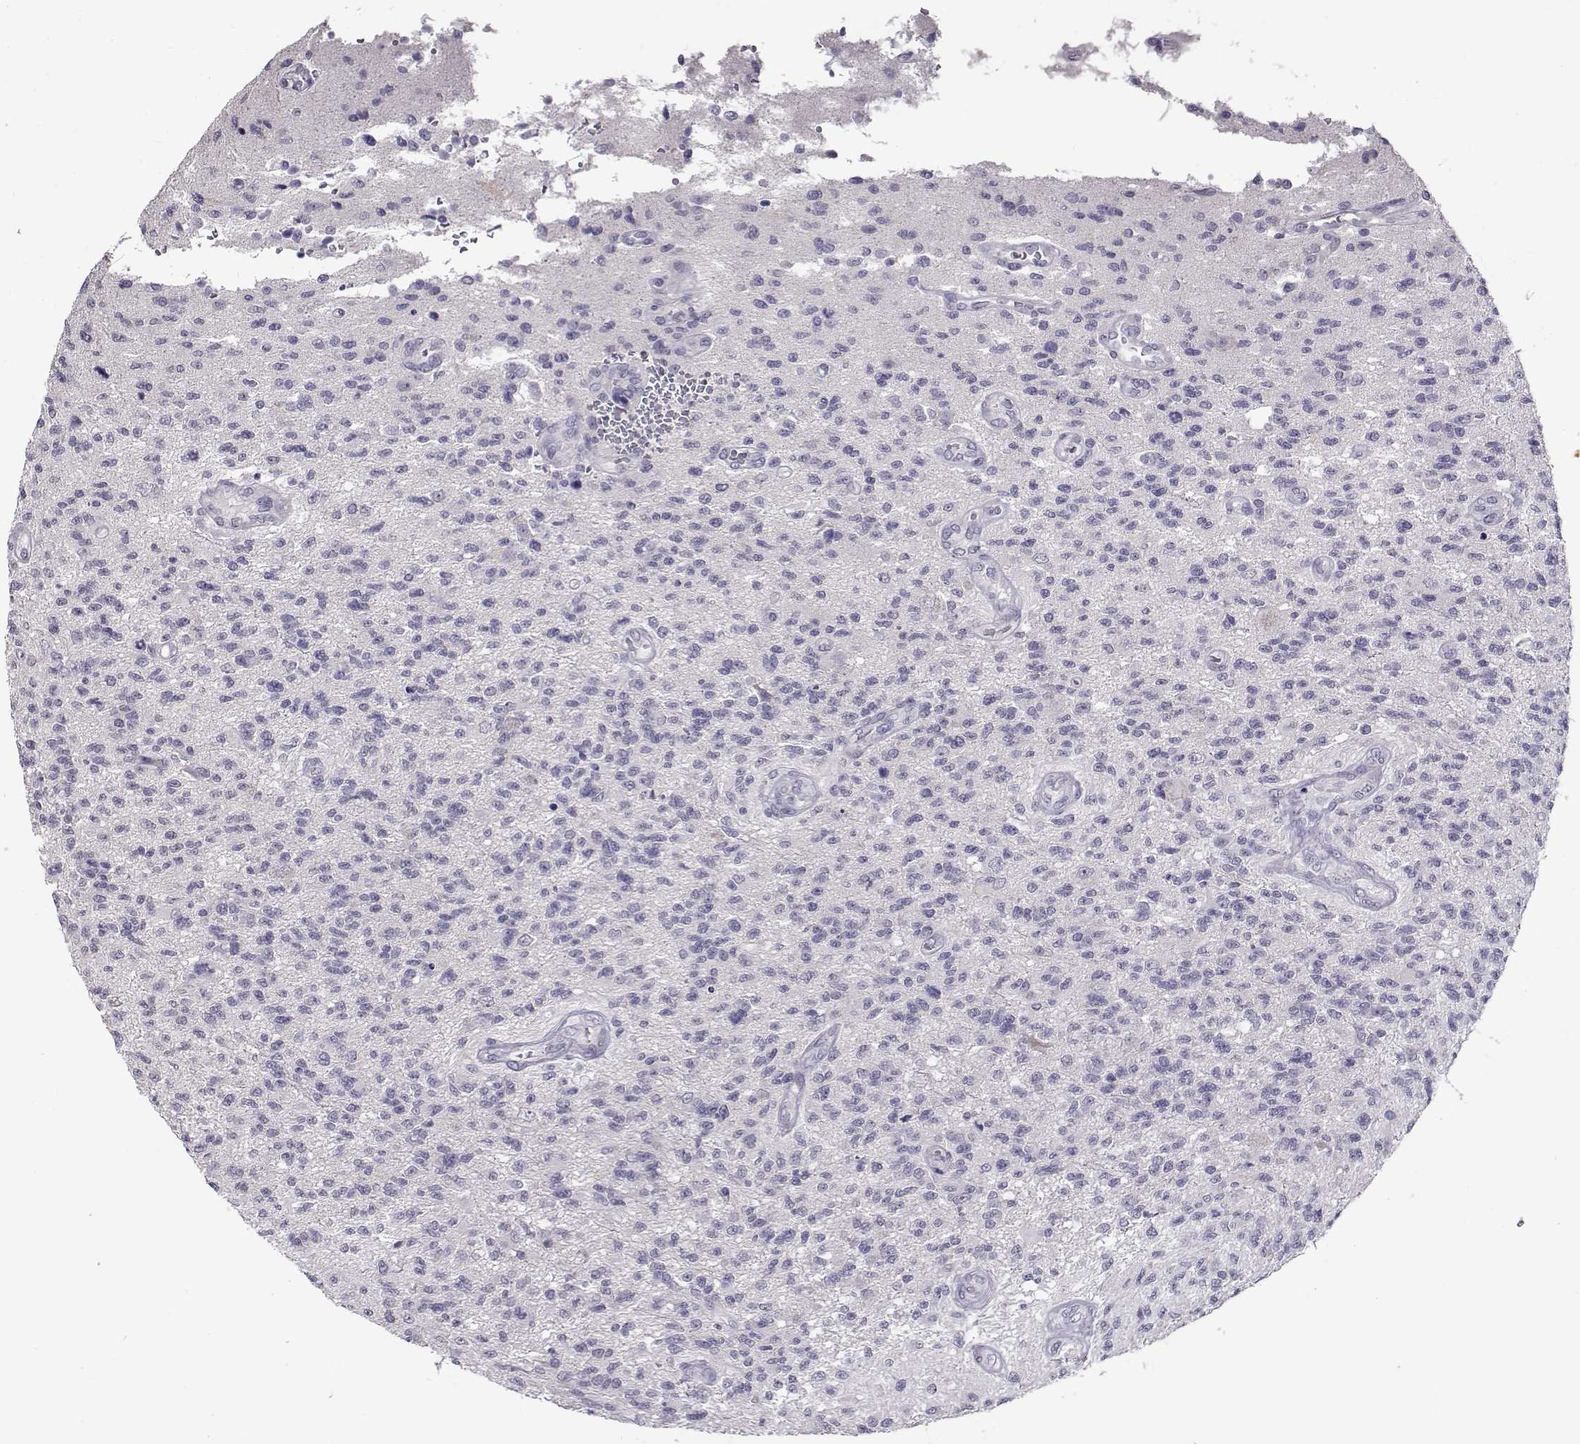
{"staining": {"intensity": "negative", "quantity": "none", "location": "none"}, "tissue": "glioma", "cell_type": "Tumor cells", "image_type": "cancer", "snomed": [{"axis": "morphology", "description": "Glioma, malignant, High grade"}, {"axis": "topography", "description": "Brain"}], "caption": "Protein analysis of high-grade glioma (malignant) displays no significant staining in tumor cells.", "gene": "RHOXF2", "patient": {"sex": "male", "age": 56}}